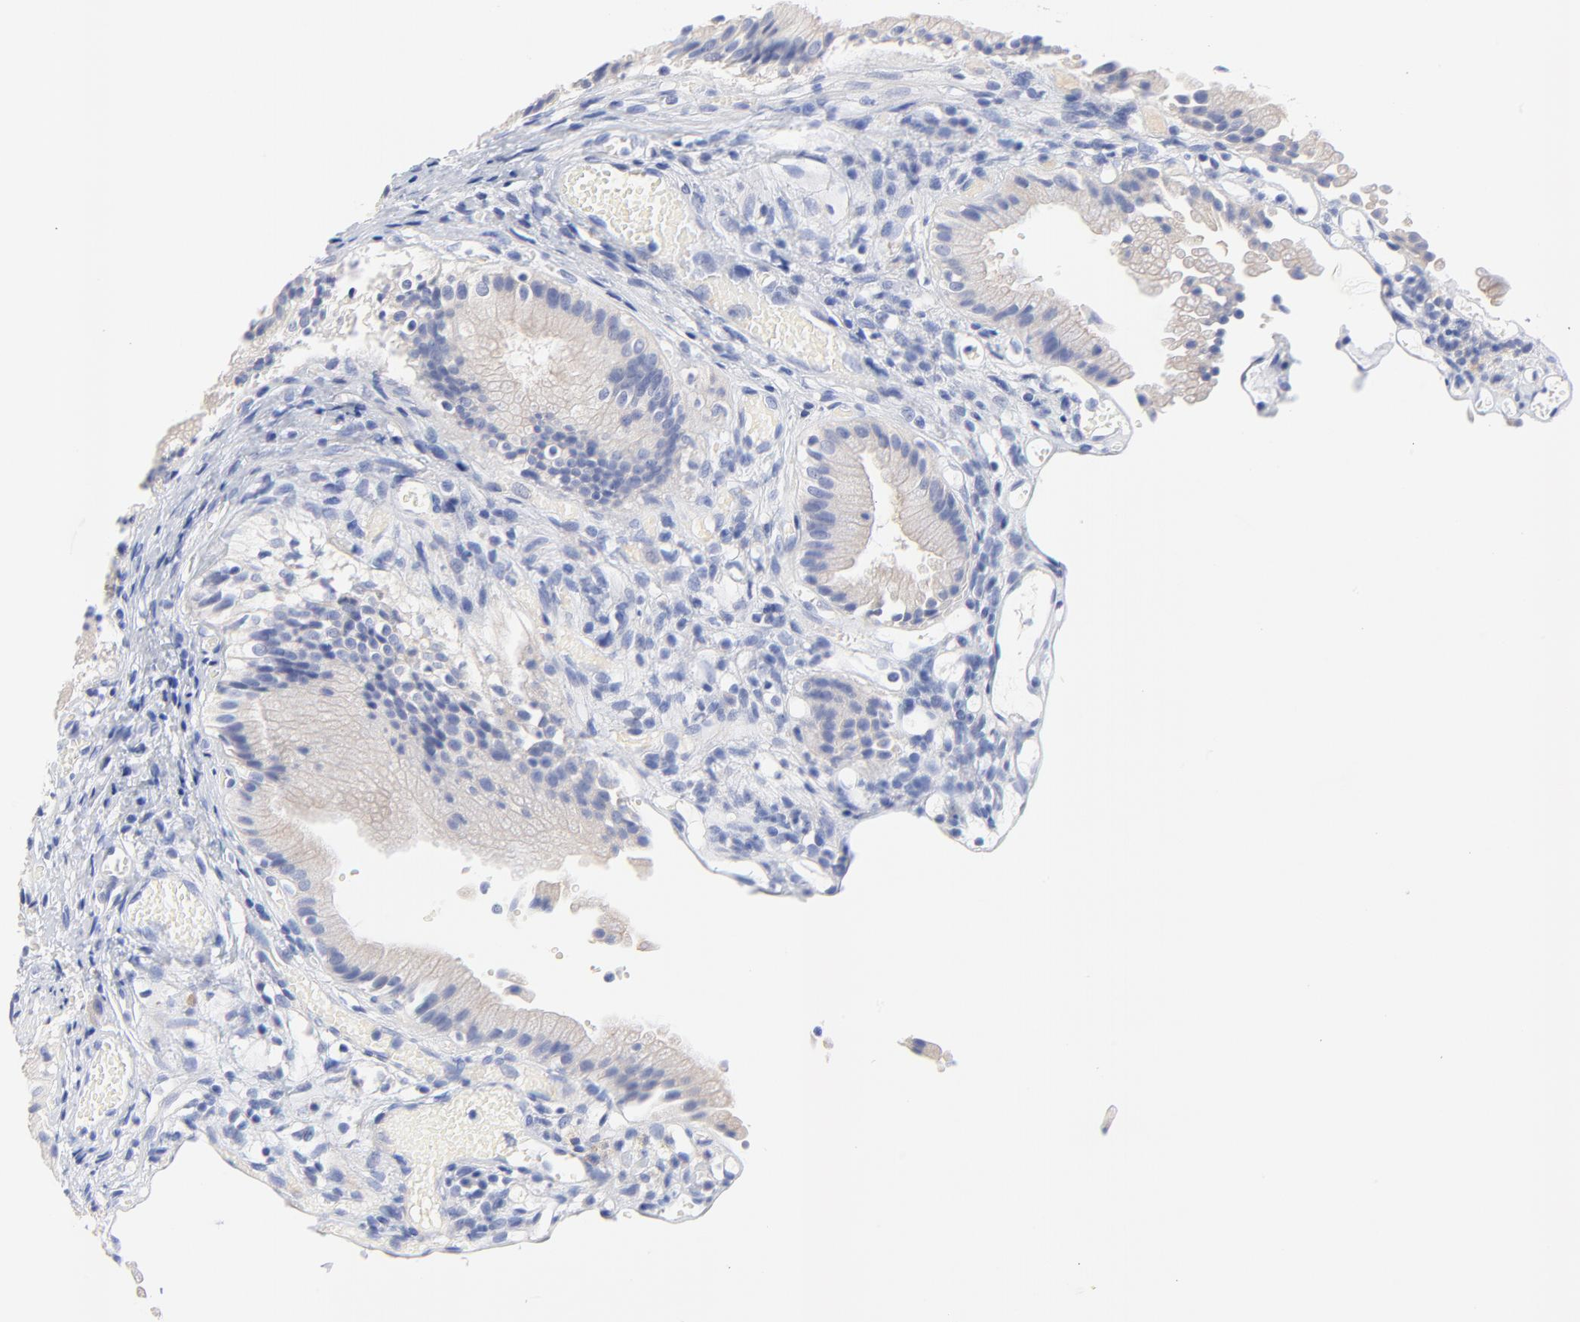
{"staining": {"intensity": "negative", "quantity": "none", "location": "none"}, "tissue": "gallbladder", "cell_type": "Glandular cells", "image_type": "normal", "snomed": [{"axis": "morphology", "description": "Normal tissue, NOS"}, {"axis": "topography", "description": "Gallbladder"}], "caption": "This is a micrograph of immunohistochemistry (IHC) staining of unremarkable gallbladder, which shows no staining in glandular cells.", "gene": "FBXO10", "patient": {"sex": "male", "age": 65}}